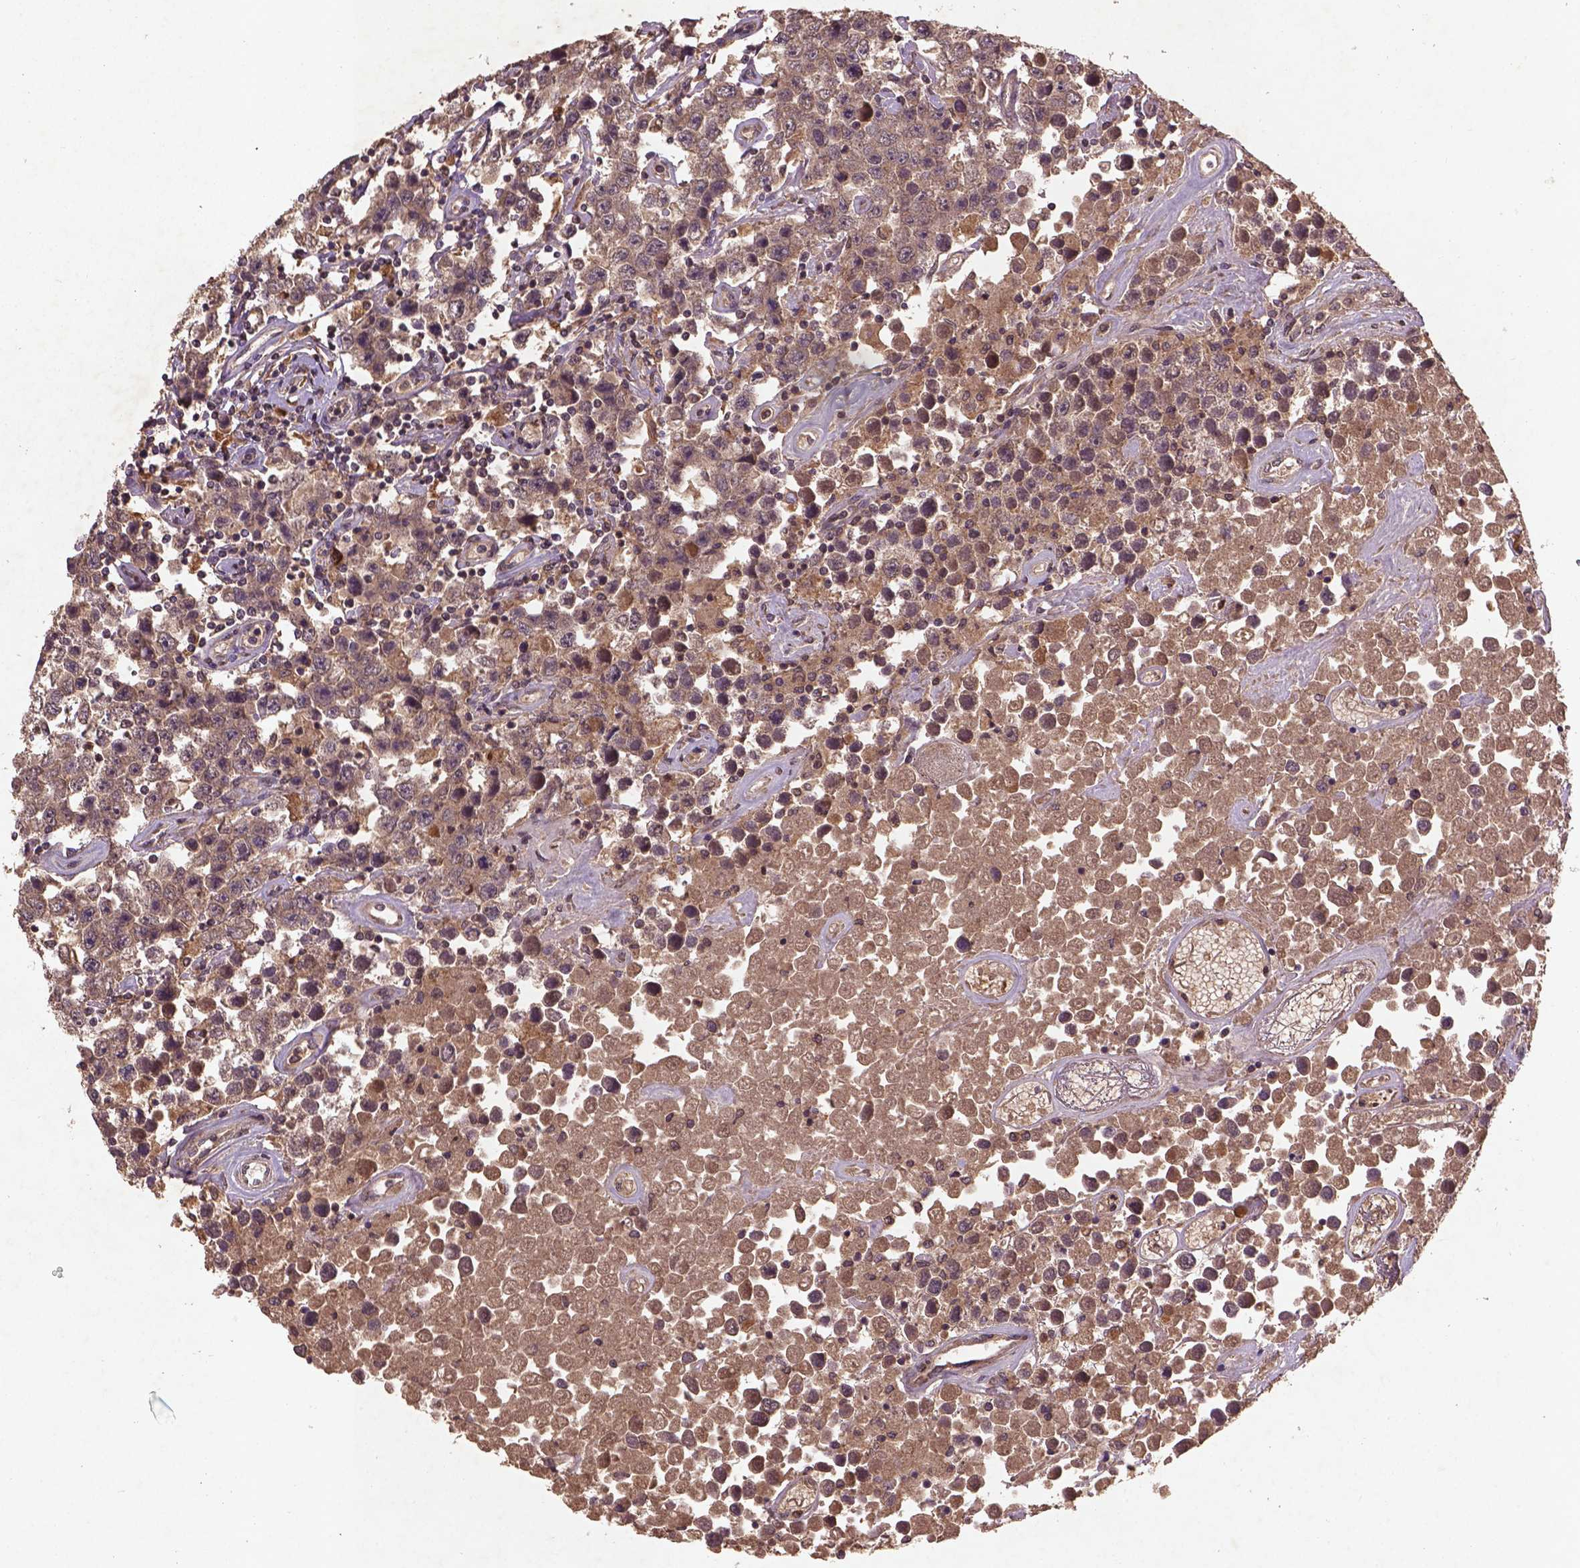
{"staining": {"intensity": "weak", "quantity": ">75%", "location": "cytoplasmic/membranous,nuclear"}, "tissue": "testis cancer", "cell_type": "Tumor cells", "image_type": "cancer", "snomed": [{"axis": "morphology", "description": "Seminoma, NOS"}, {"axis": "topography", "description": "Testis"}], "caption": "High-power microscopy captured an immunohistochemistry photomicrograph of testis cancer, revealing weak cytoplasmic/membranous and nuclear positivity in approximately >75% of tumor cells.", "gene": "NIPAL2", "patient": {"sex": "male", "age": 52}}